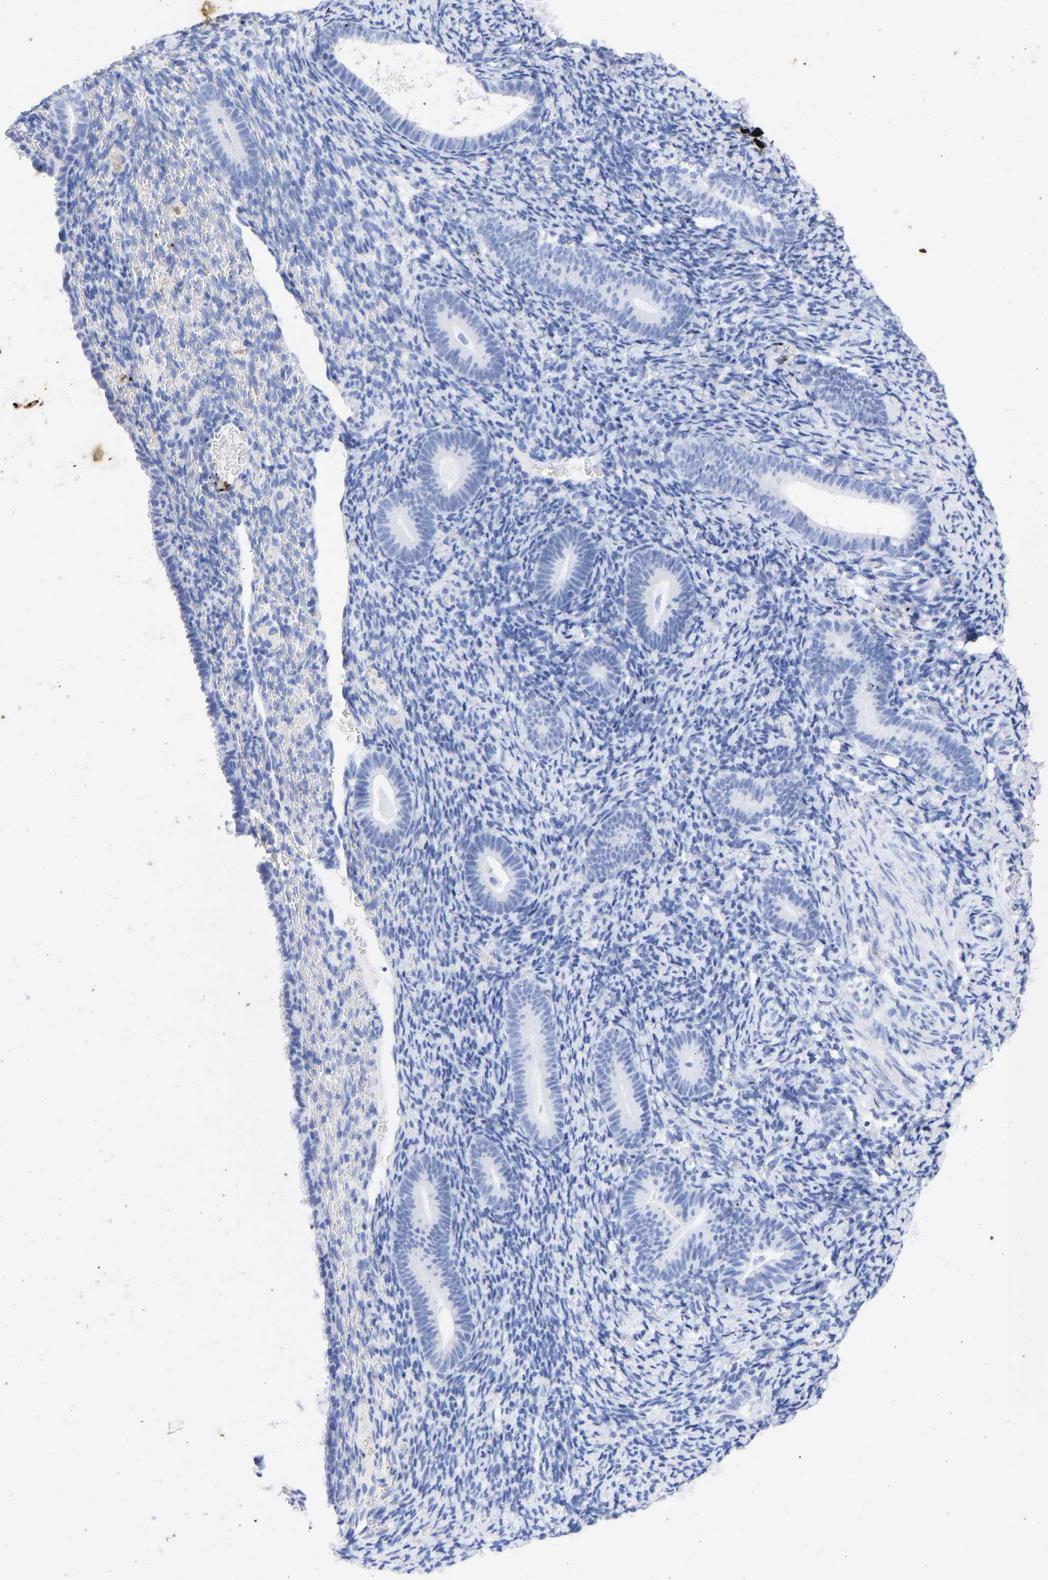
{"staining": {"intensity": "negative", "quantity": "none", "location": "none"}, "tissue": "endometrium", "cell_type": "Cells in endometrial stroma", "image_type": "normal", "snomed": [{"axis": "morphology", "description": "Normal tissue, NOS"}, {"axis": "topography", "description": "Endometrium"}], "caption": "DAB (3,3'-diaminobenzidine) immunohistochemical staining of normal human endometrium exhibits no significant positivity in cells in endometrial stroma.", "gene": "KRT1", "patient": {"sex": "female", "age": 51}}